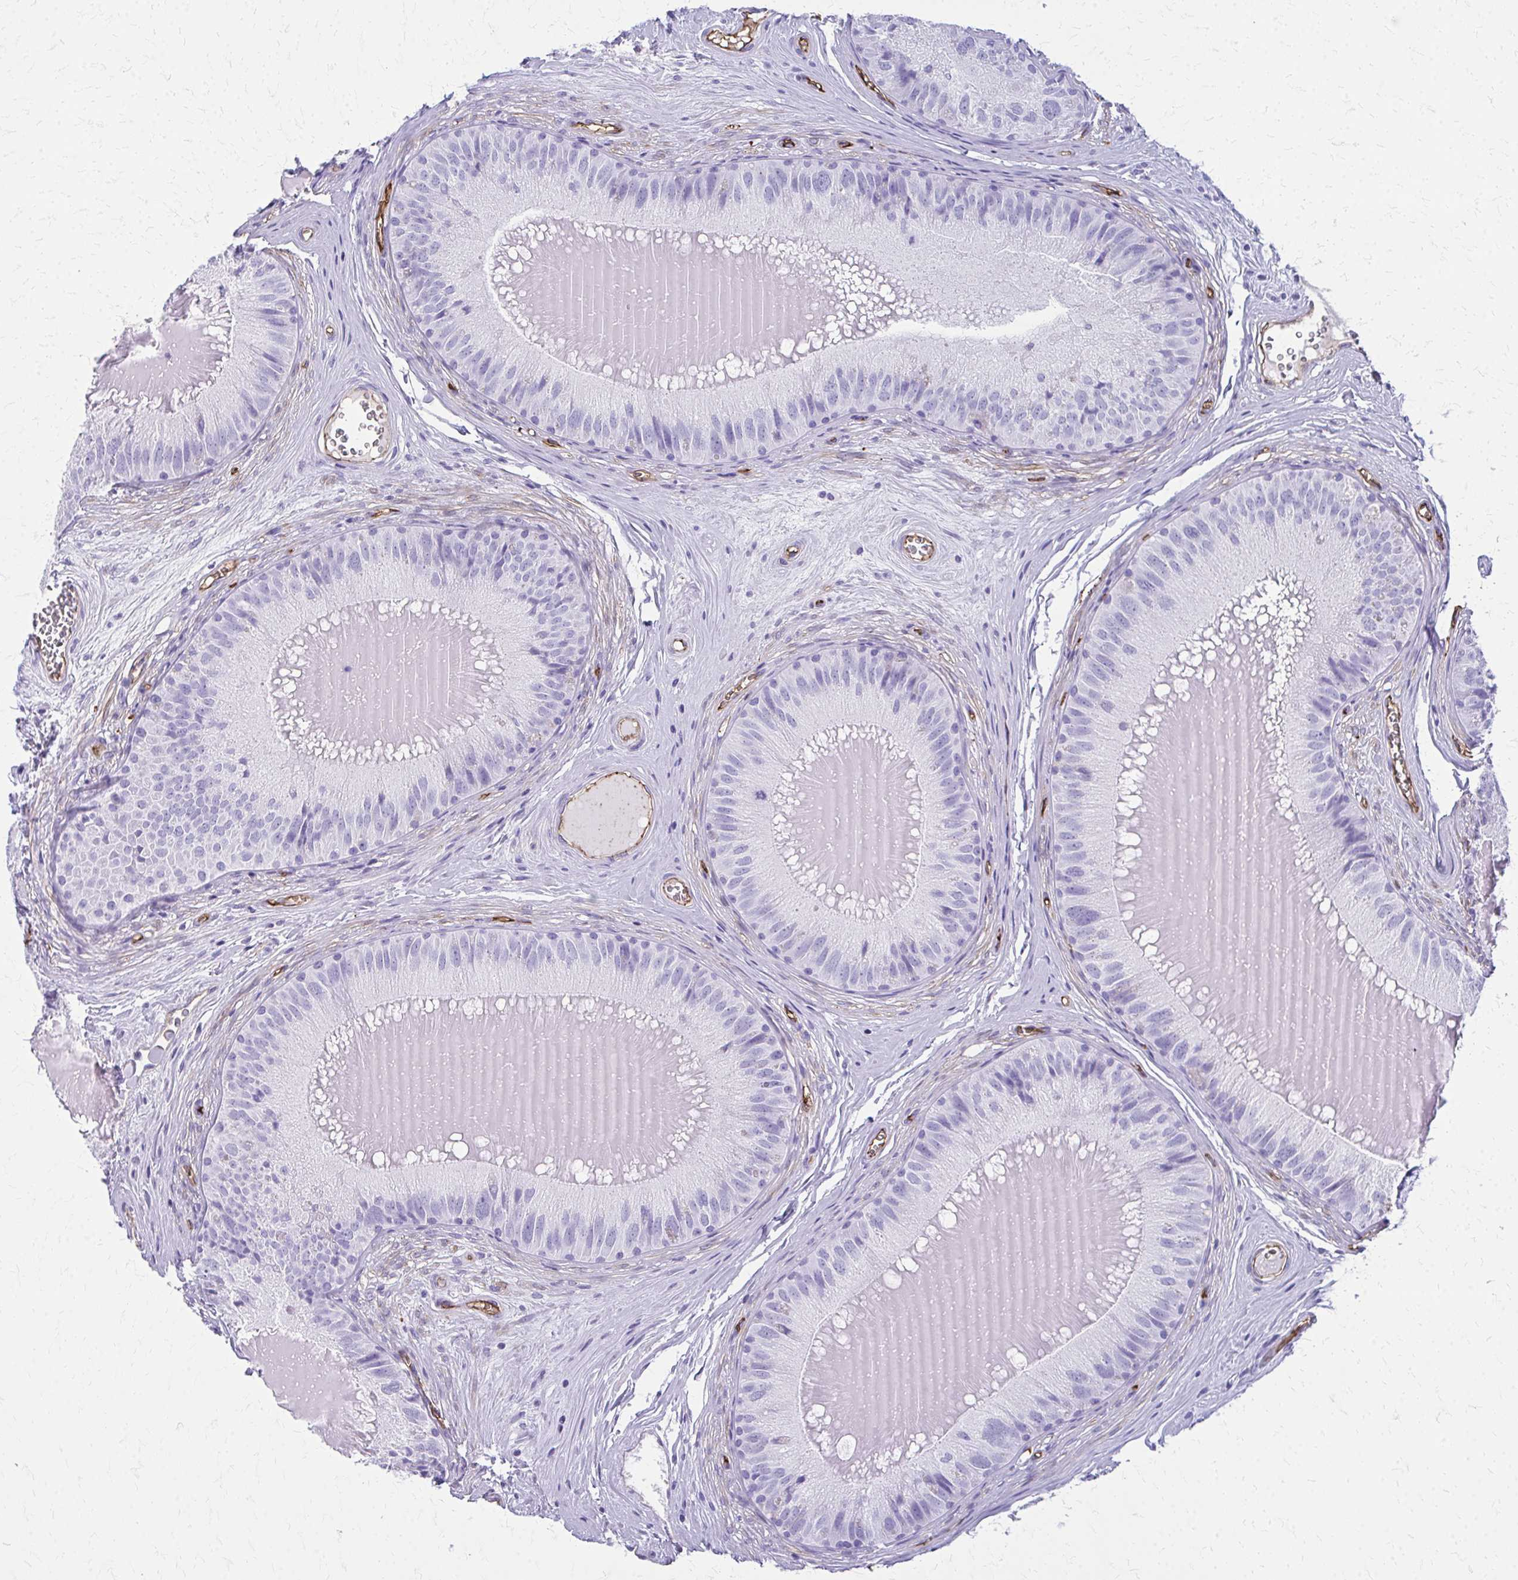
{"staining": {"intensity": "negative", "quantity": "none", "location": "none"}, "tissue": "epididymis", "cell_type": "Glandular cells", "image_type": "normal", "snomed": [{"axis": "morphology", "description": "Normal tissue, NOS"}, {"axis": "topography", "description": "Epididymis, spermatic cord, NOS"}], "caption": "A micrograph of epididymis stained for a protein shows no brown staining in glandular cells.", "gene": "TPSG1", "patient": {"sex": "male", "age": 39}}